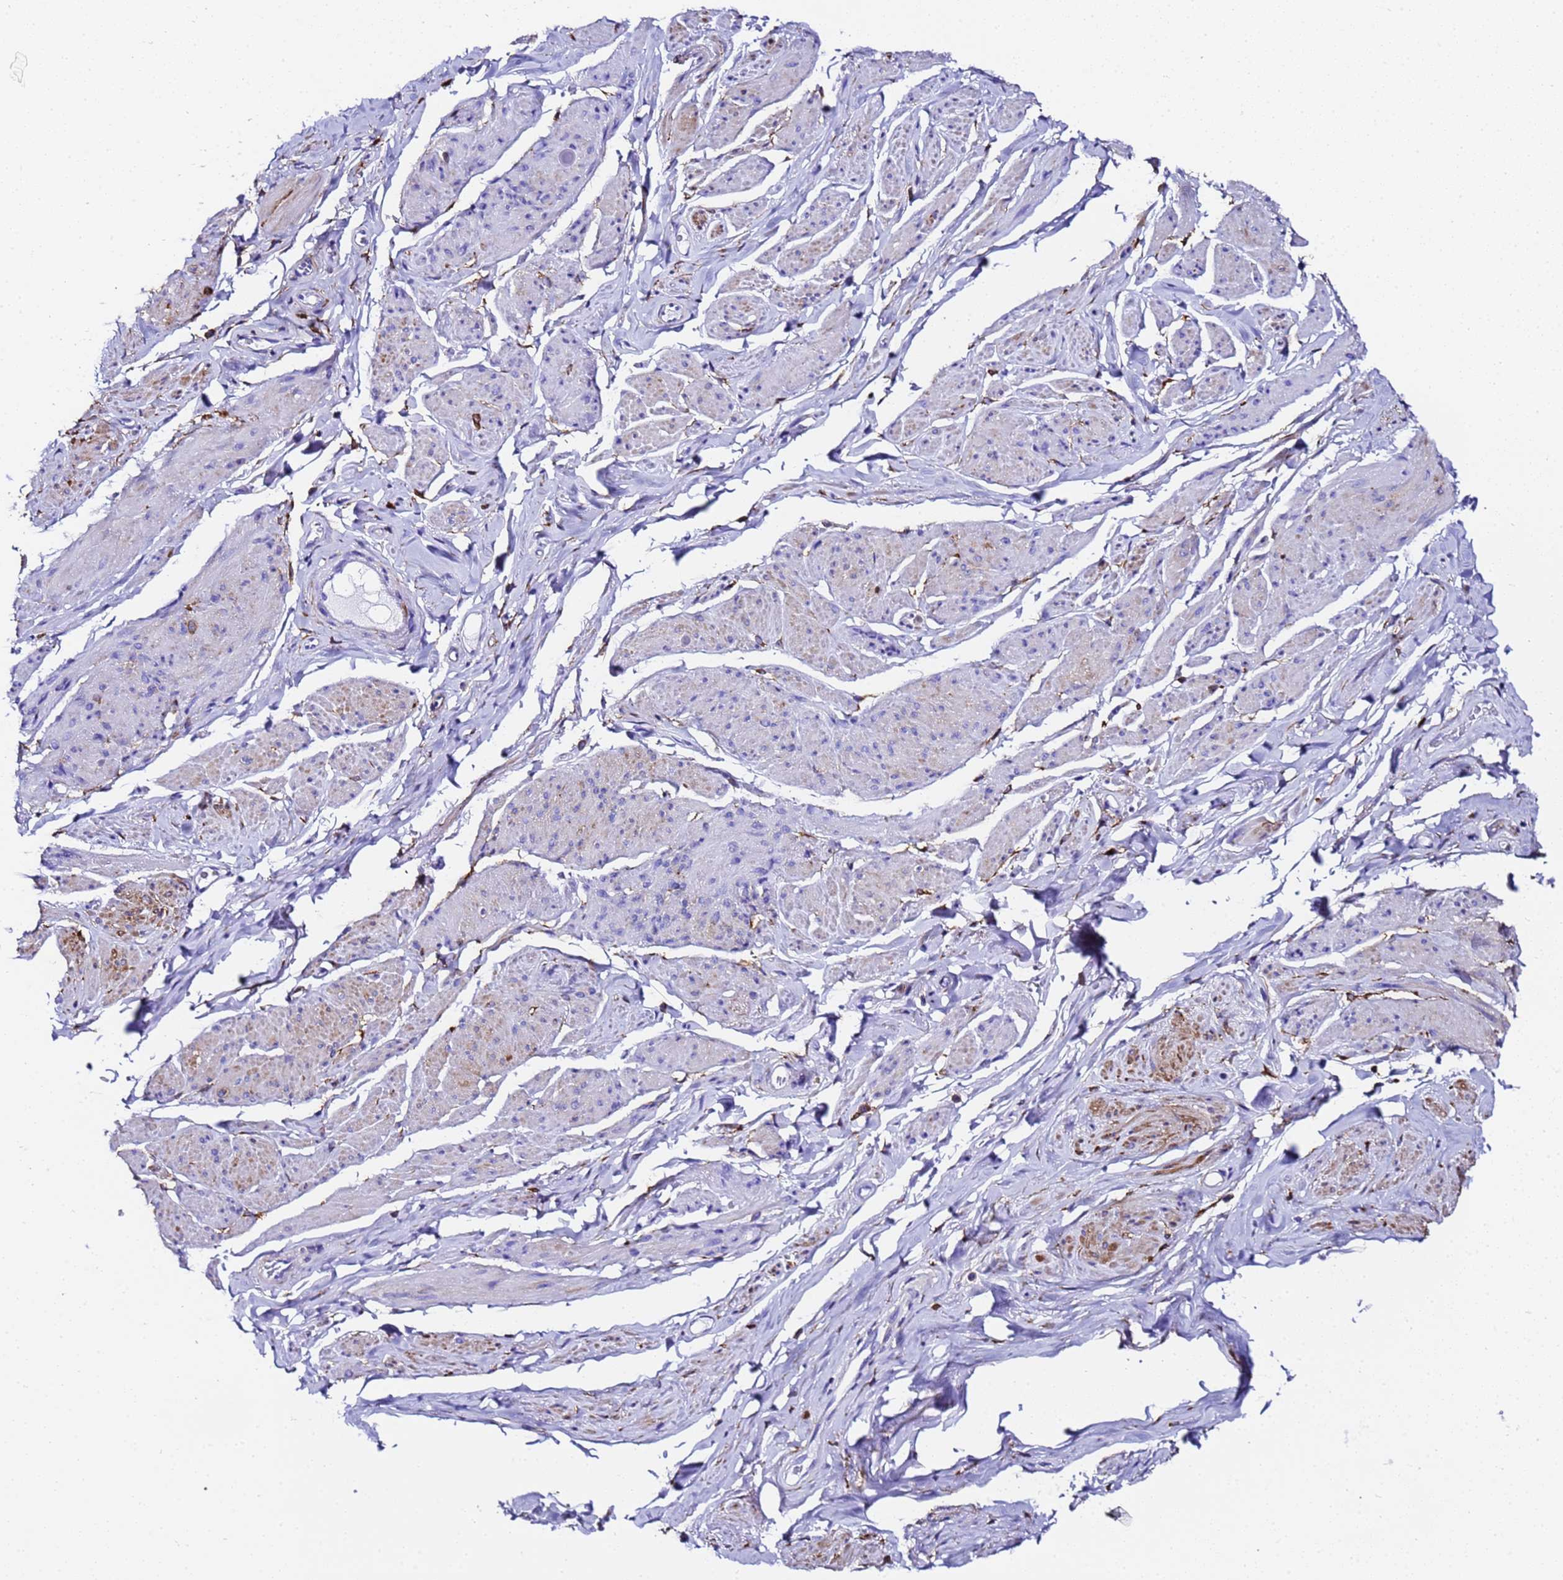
{"staining": {"intensity": "moderate", "quantity": "<25%", "location": "cytoplasmic/membranous"}, "tissue": "smooth muscle", "cell_type": "Smooth muscle cells", "image_type": "normal", "snomed": [{"axis": "morphology", "description": "Normal tissue, NOS"}, {"axis": "topography", "description": "Smooth muscle"}, {"axis": "topography", "description": "Peripheral nerve tissue"}], "caption": "This histopathology image displays immunohistochemistry staining of unremarkable smooth muscle, with low moderate cytoplasmic/membranous expression in approximately <25% of smooth muscle cells.", "gene": "FTL", "patient": {"sex": "male", "age": 69}}